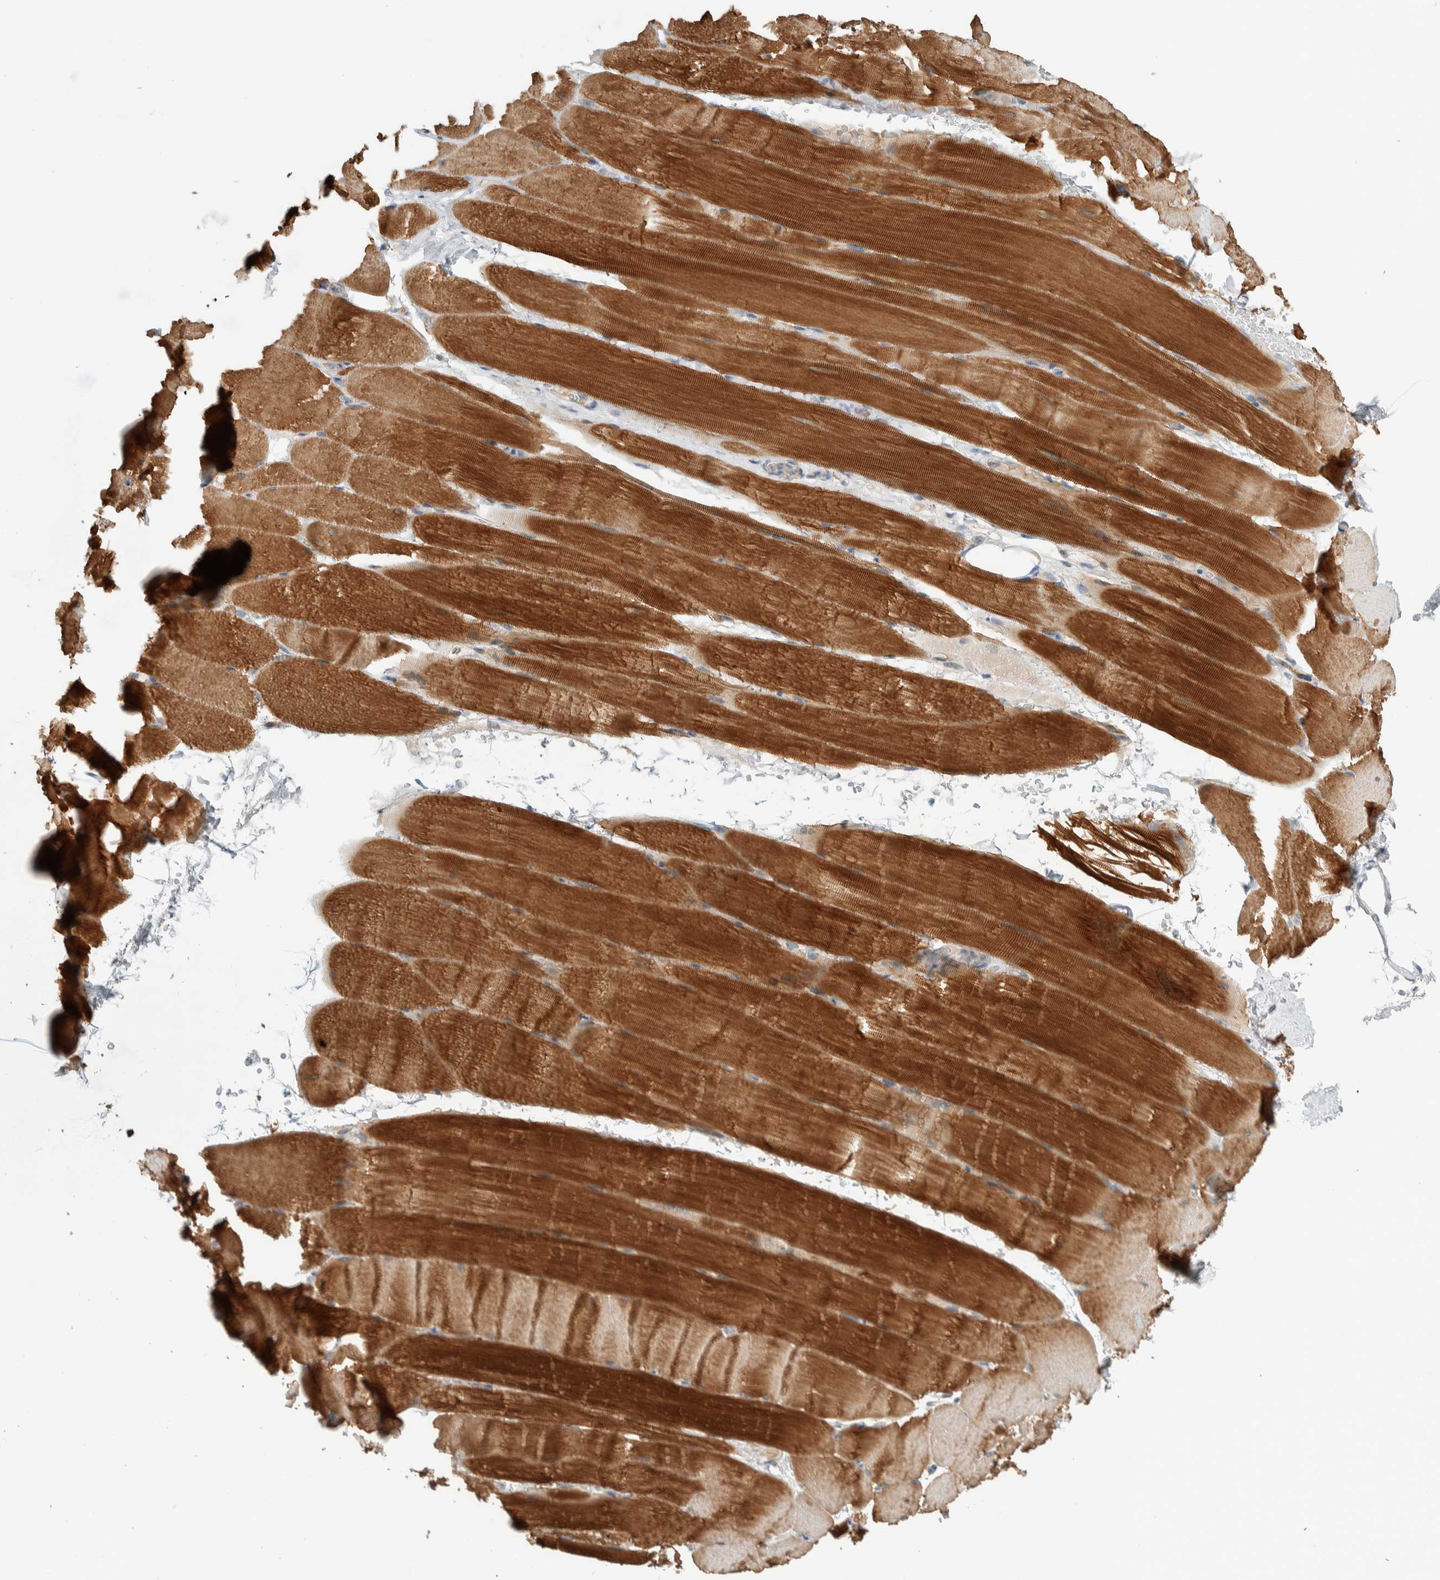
{"staining": {"intensity": "strong", "quantity": ">75%", "location": "cytoplasmic/membranous"}, "tissue": "skeletal muscle", "cell_type": "Myocytes", "image_type": "normal", "snomed": [{"axis": "morphology", "description": "Normal tissue, NOS"}, {"axis": "topography", "description": "Skeletal muscle"}, {"axis": "topography", "description": "Parathyroid gland"}], "caption": "Brown immunohistochemical staining in unremarkable human skeletal muscle exhibits strong cytoplasmic/membranous staining in about >75% of myocytes. Immunohistochemistry (ihc) stains the protein of interest in brown and the nuclei are stained blue.", "gene": "DEPTOR", "patient": {"sex": "female", "age": 37}}